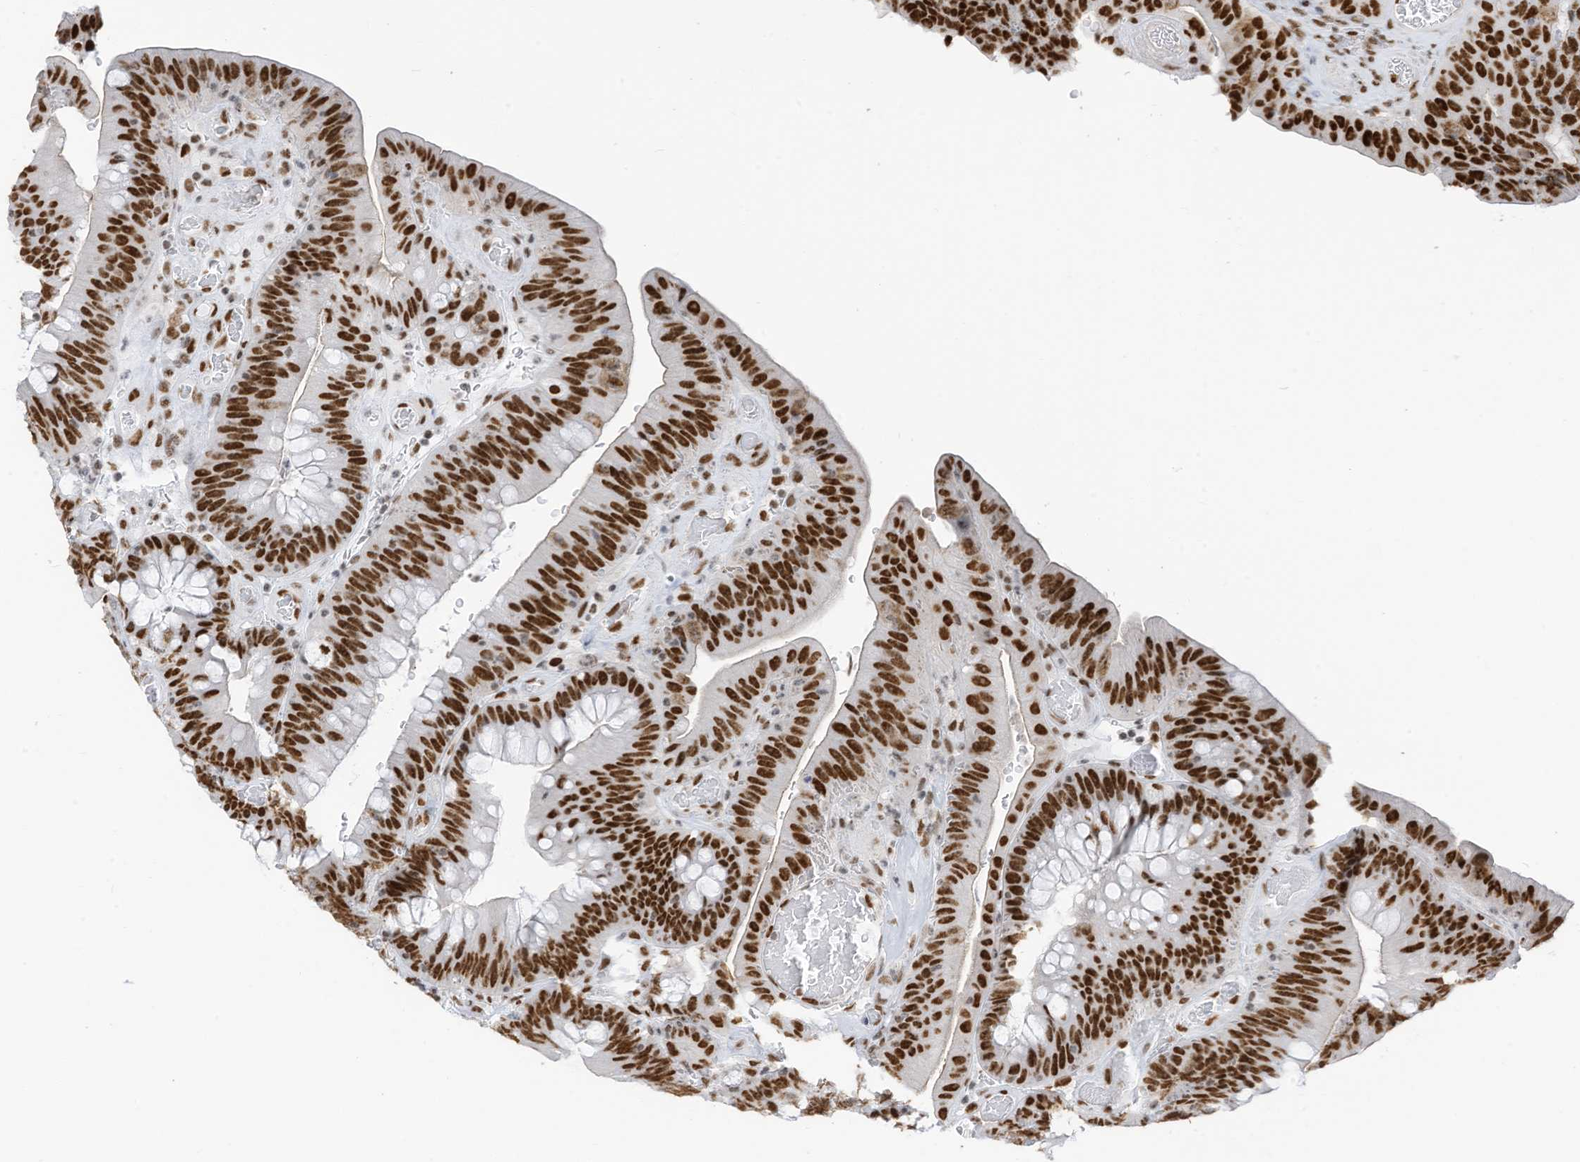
{"staining": {"intensity": "strong", "quantity": ">75%", "location": "nuclear"}, "tissue": "colorectal cancer", "cell_type": "Tumor cells", "image_type": "cancer", "snomed": [{"axis": "morphology", "description": "Normal tissue, NOS"}, {"axis": "topography", "description": "Colon"}], "caption": "Protein staining of colorectal cancer tissue shows strong nuclear staining in about >75% of tumor cells.", "gene": "KHSRP", "patient": {"sex": "female", "age": 82}}